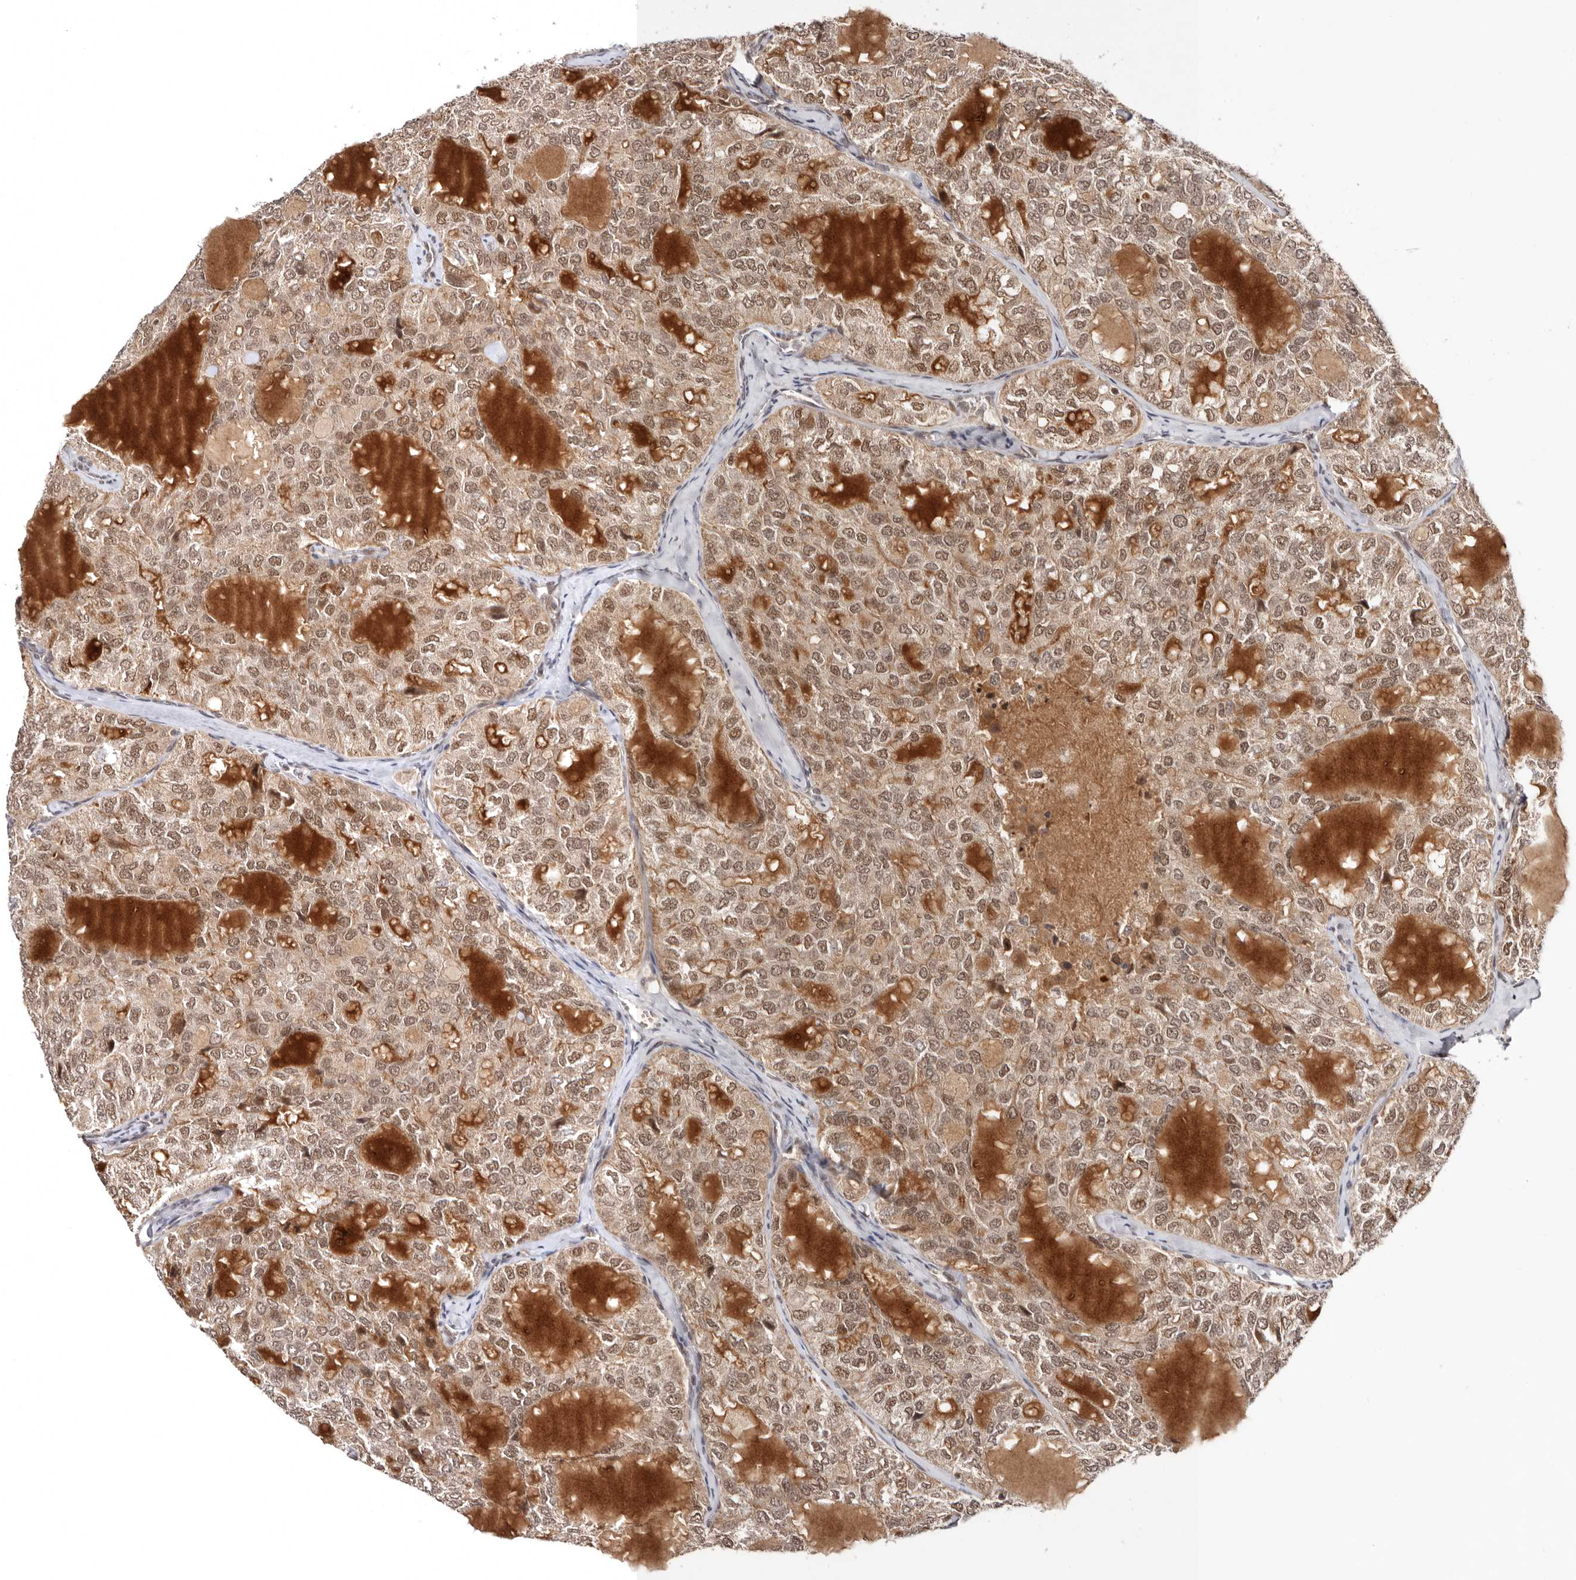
{"staining": {"intensity": "moderate", "quantity": ">75%", "location": "cytoplasmic/membranous,nuclear"}, "tissue": "thyroid cancer", "cell_type": "Tumor cells", "image_type": "cancer", "snomed": [{"axis": "morphology", "description": "Follicular adenoma carcinoma, NOS"}, {"axis": "topography", "description": "Thyroid gland"}], "caption": "This is a histology image of IHC staining of follicular adenoma carcinoma (thyroid), which shows moderate expression in the cytoplasmic/membranous and nuclear of tumor cells.", "gene": "MED8", "patient": {"sex": "male", "age": 75}}